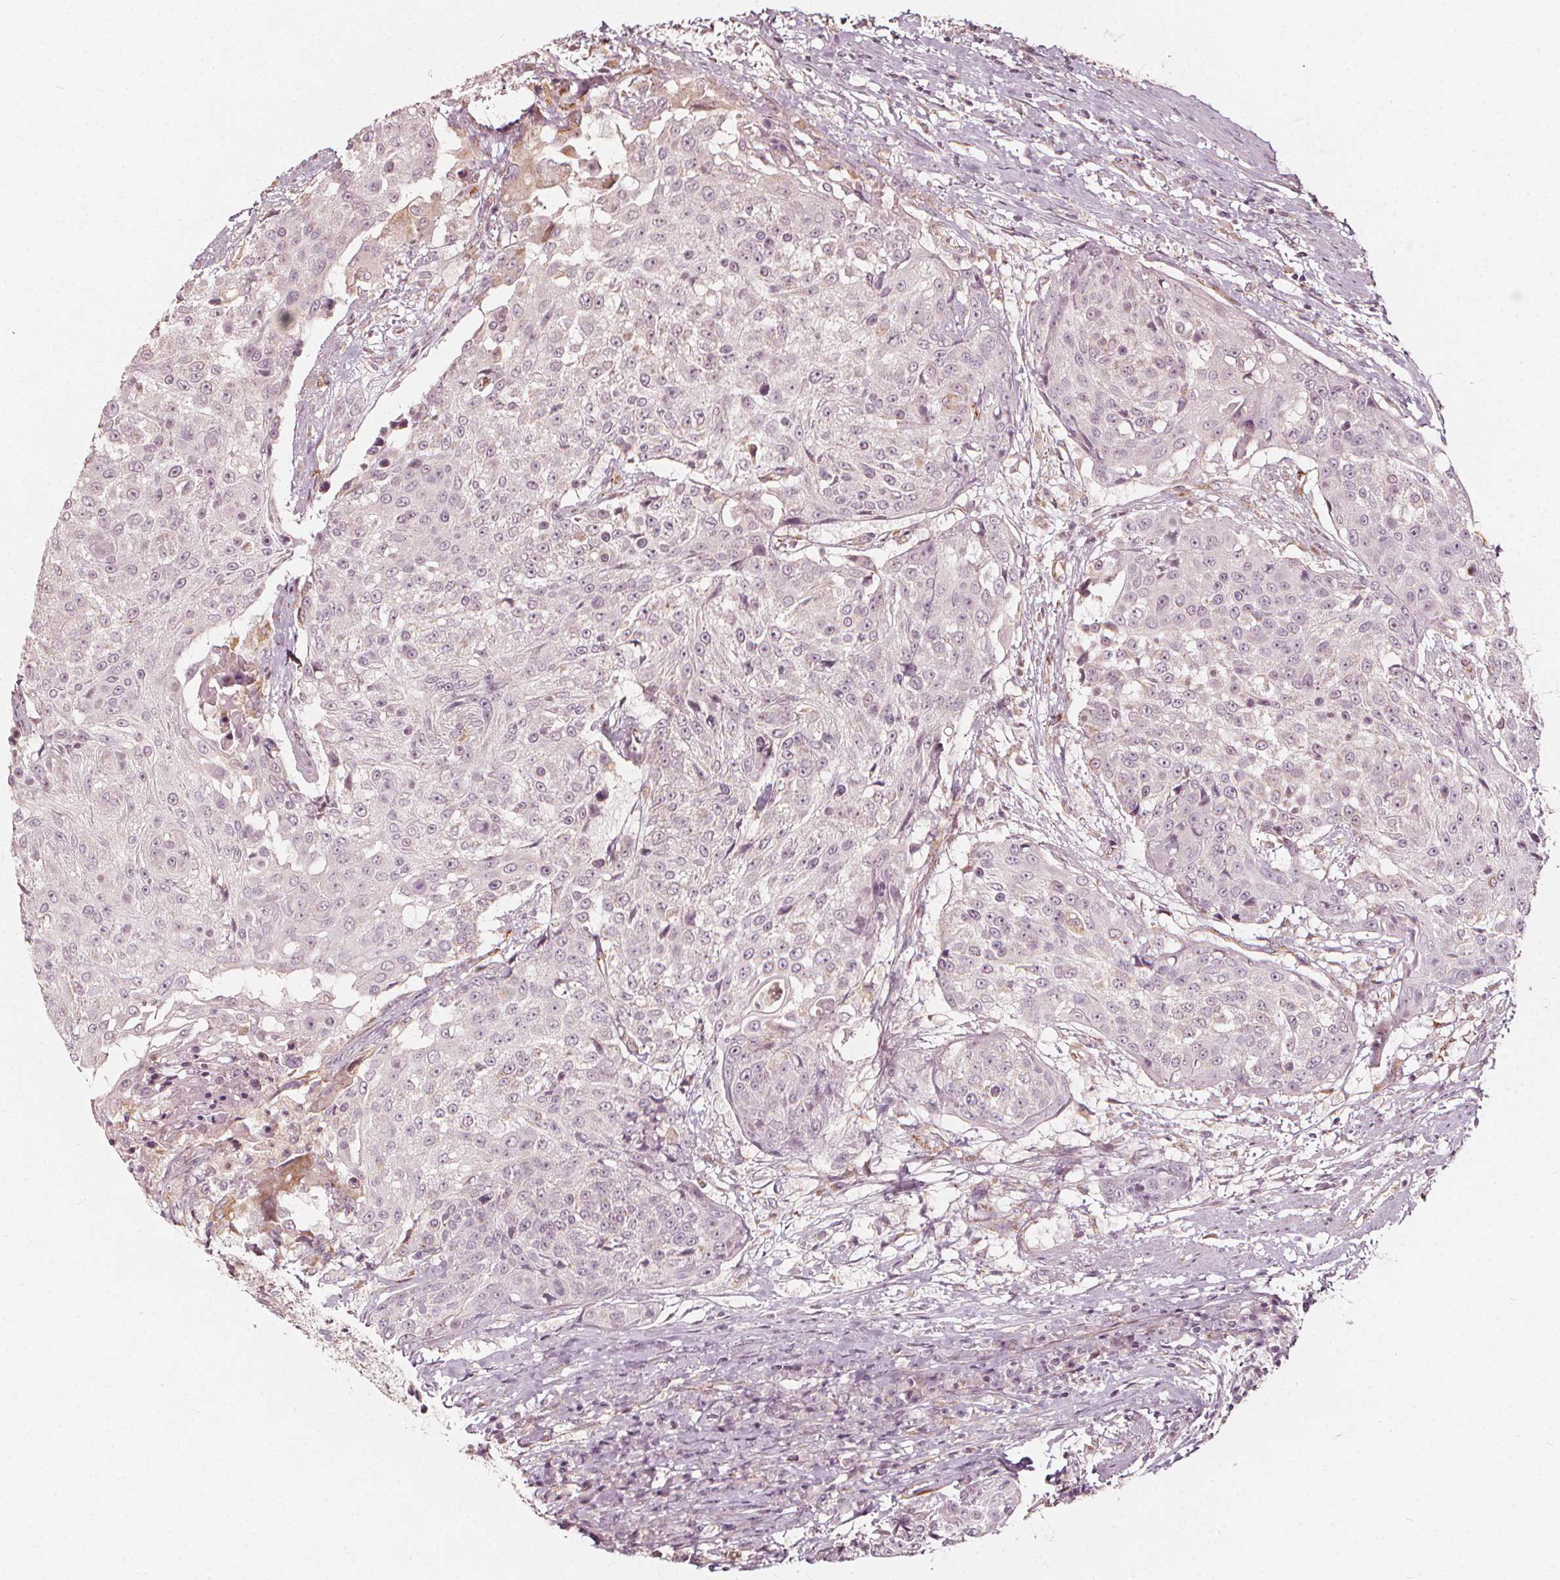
{"staining": {"intensity": "negative", "quantity": "none", "location": "none"}, "tissue": "urothelial cancer", "cell_type": "Tumor cells", "image_type": "cancer", "snomed": [{"axis": "morphology", "description": "Urothelial carcinoma, High grade"}, {"axis": "topography", "description": "Urinary bladder"}], "caption": "Immunohistochemical staining of human high-grade urothelial carcinoma reveals no significant positivity in tumor cells.", "gene": "NPC1L1", "patient": {"sex": "female", "age": 63}}